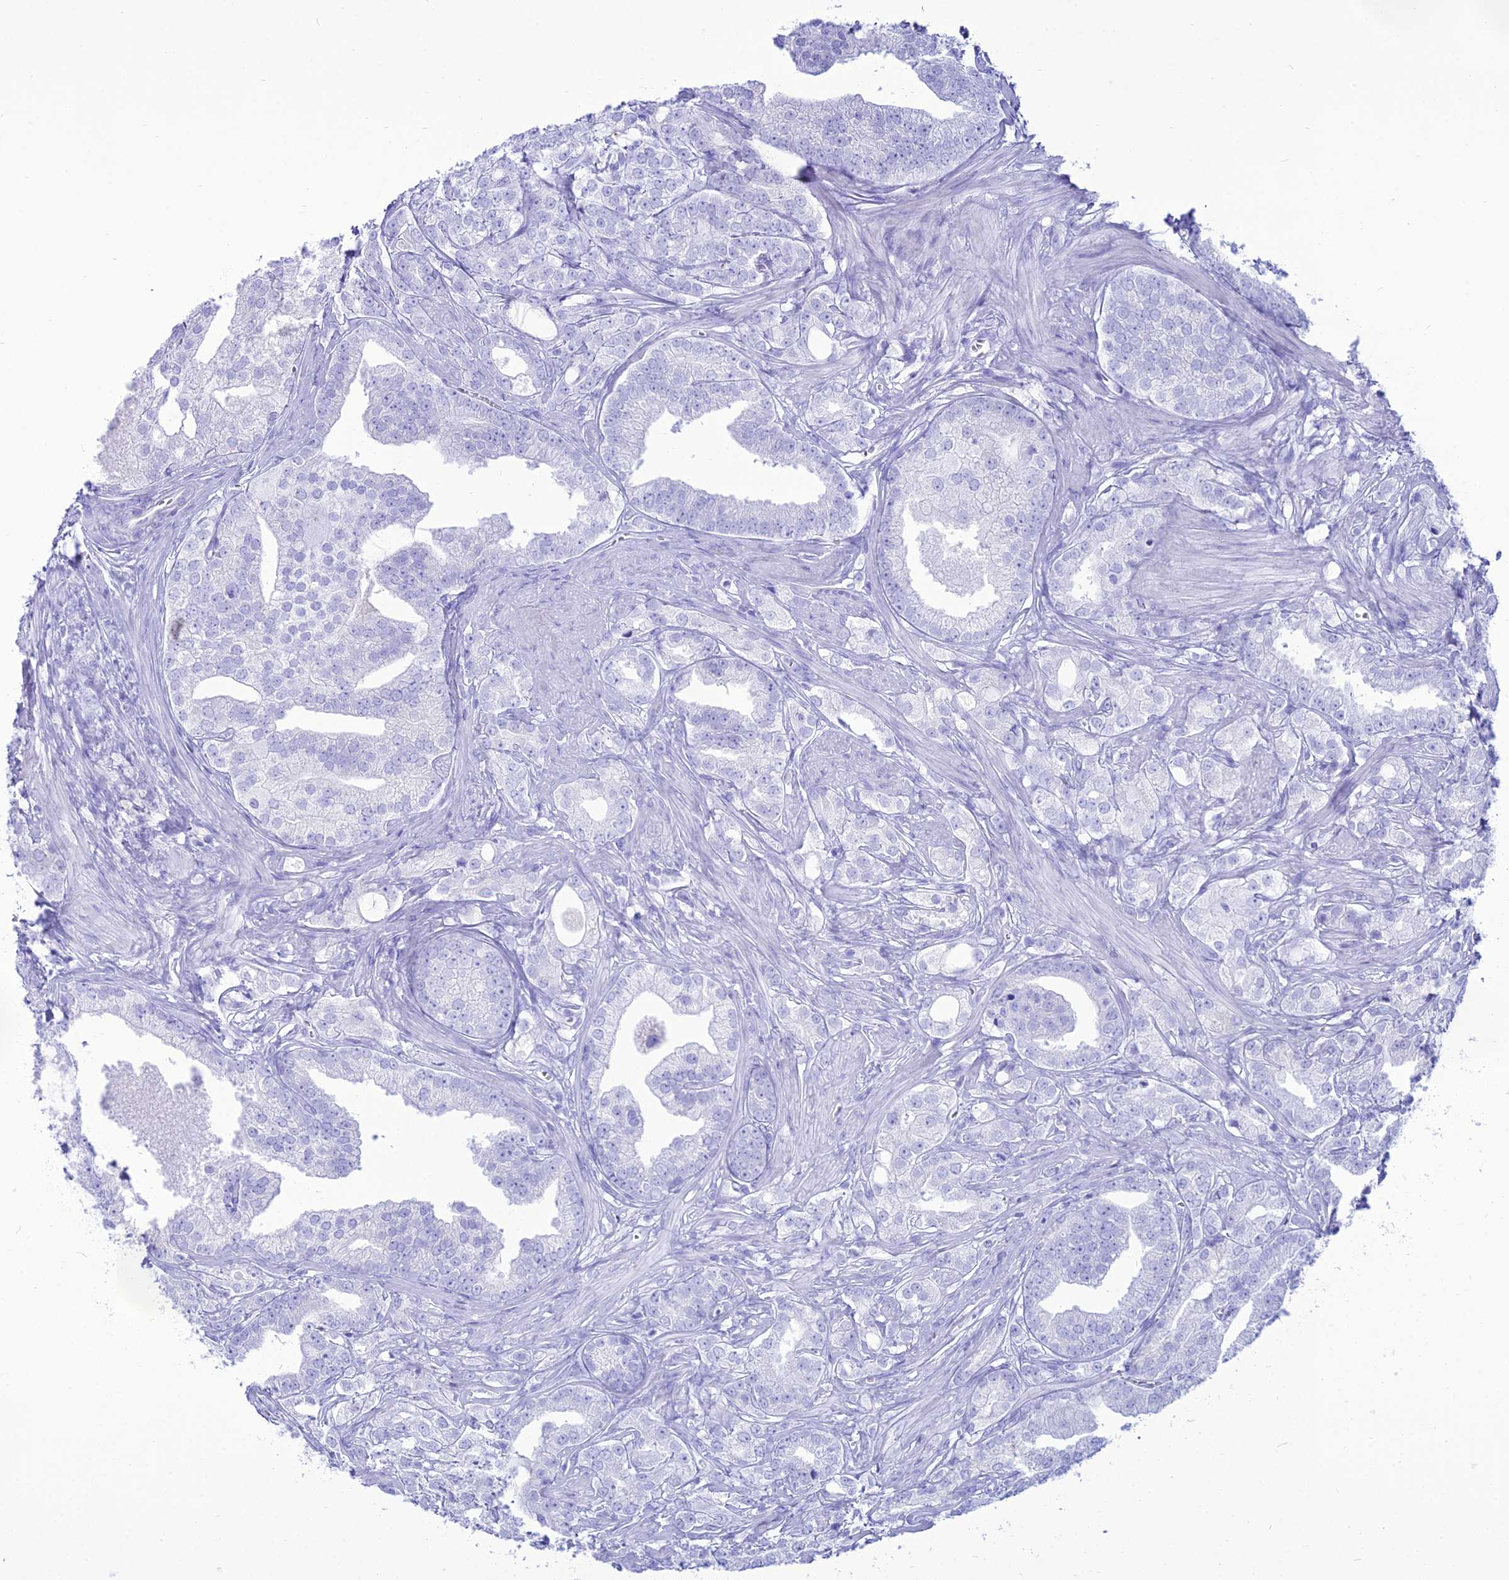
{"staining": {"intensity": "negative", "quantity": "none", "location": "none"}, "tissue": "prostate cancer", "cell_type": "Tumor cells", "image_type": "cancer", "snomed": [{"axis": "morphology", "description": "Adenocarcinoma, High grade"}, {"axis": "topography", "description": "Prostate"}], "caption": "Histopathology image shows no protein positivity in tumor cells of prostate cancer tissue.", "gene": "PNMA5", "patient": {"sex": "male", "age": 50}}